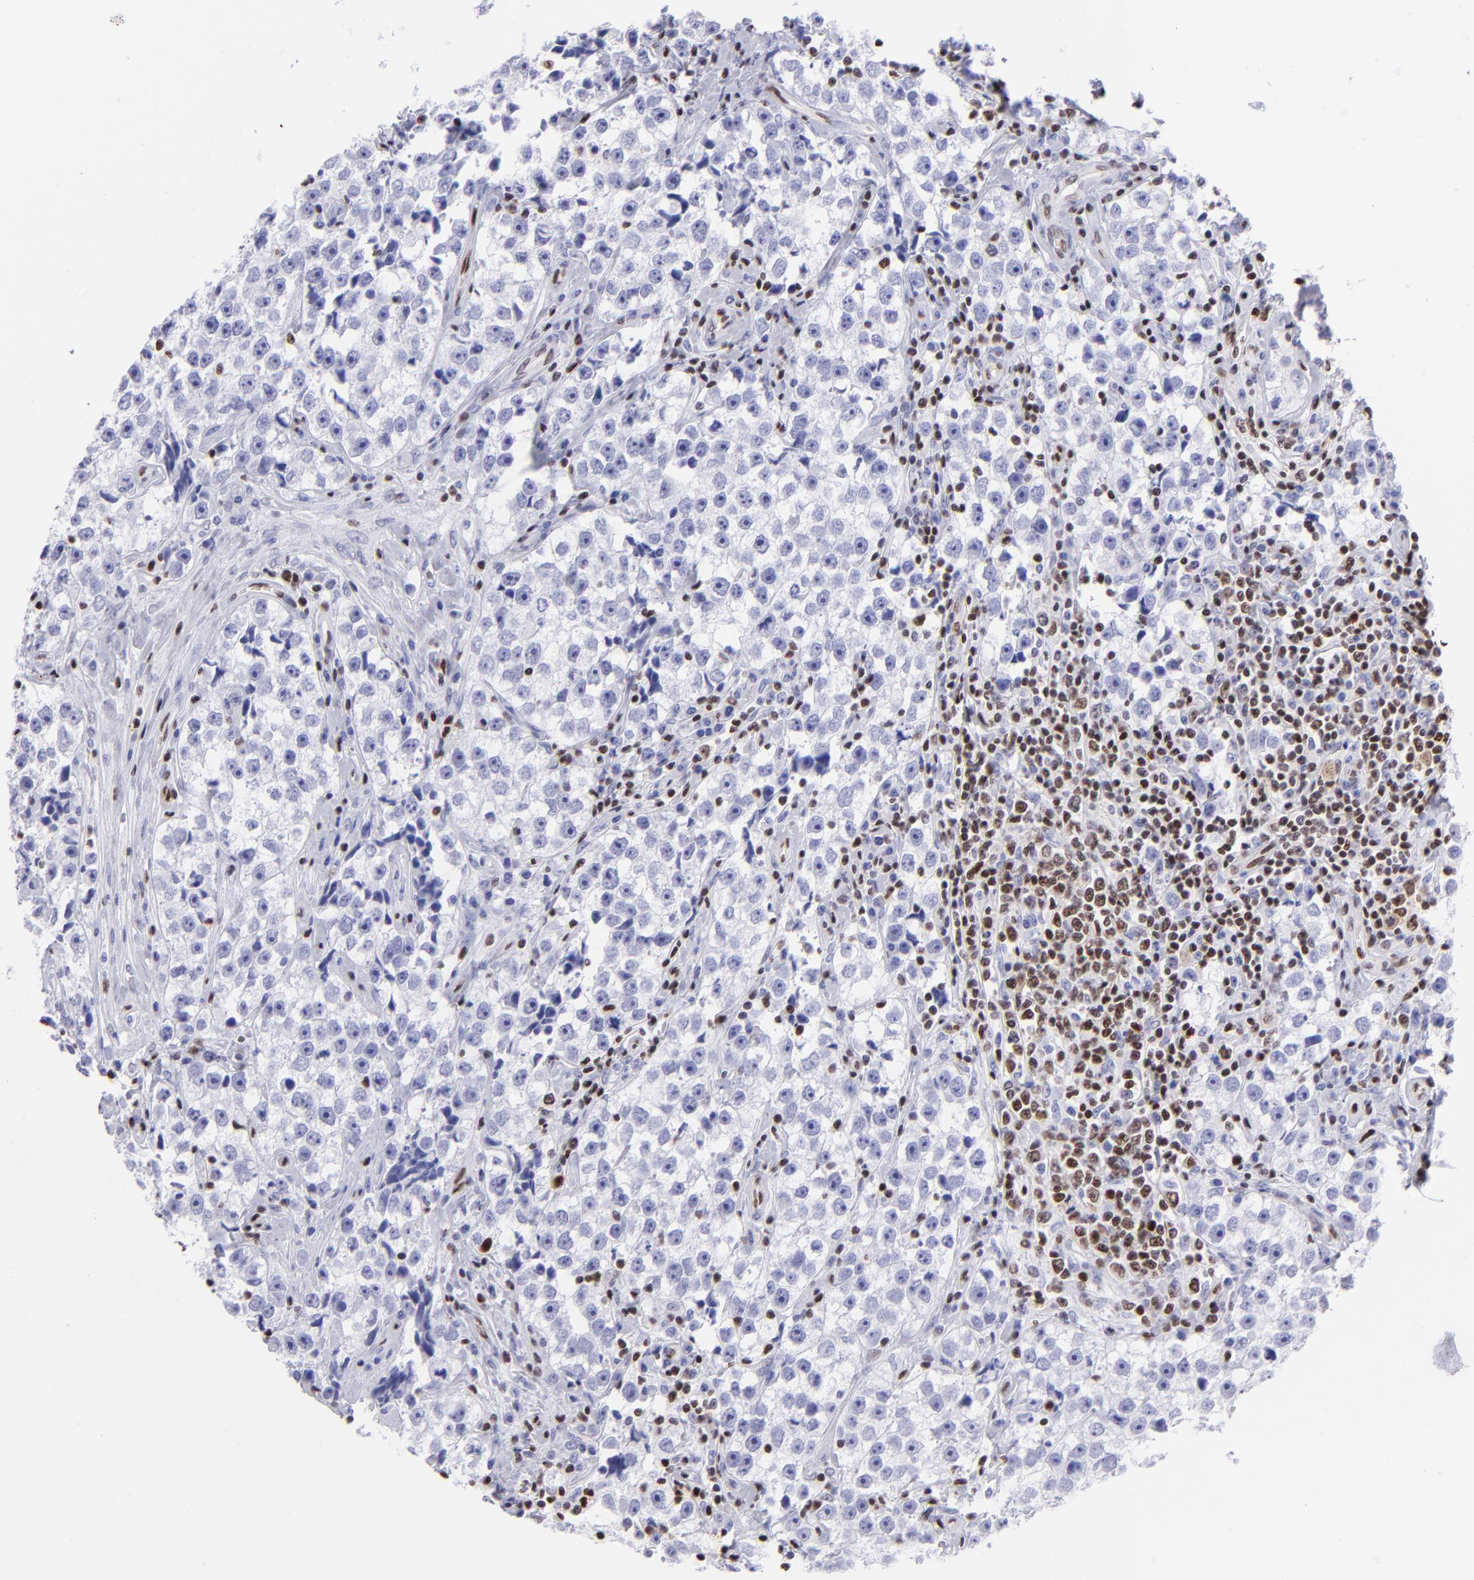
{"staining": {"intensity": "negative", "quantity": "none", "location": "none"}, "tissue": "testis cancer", "cell_type": "Tumor cells", "image_type": "cancer", "snomed": [{"axis": "morphology", "description": "Seminoma, NOS"}, {"axis": "topography", "description": "Testis"}], "caption": "IHC histopathology image of neoplastic tissue: testis cancer (seminoma) stained with DAB reveals no significant protein staining in tumor cells.", "gene": "ETS1", "patient": {"sex": "male", "age": 32}}